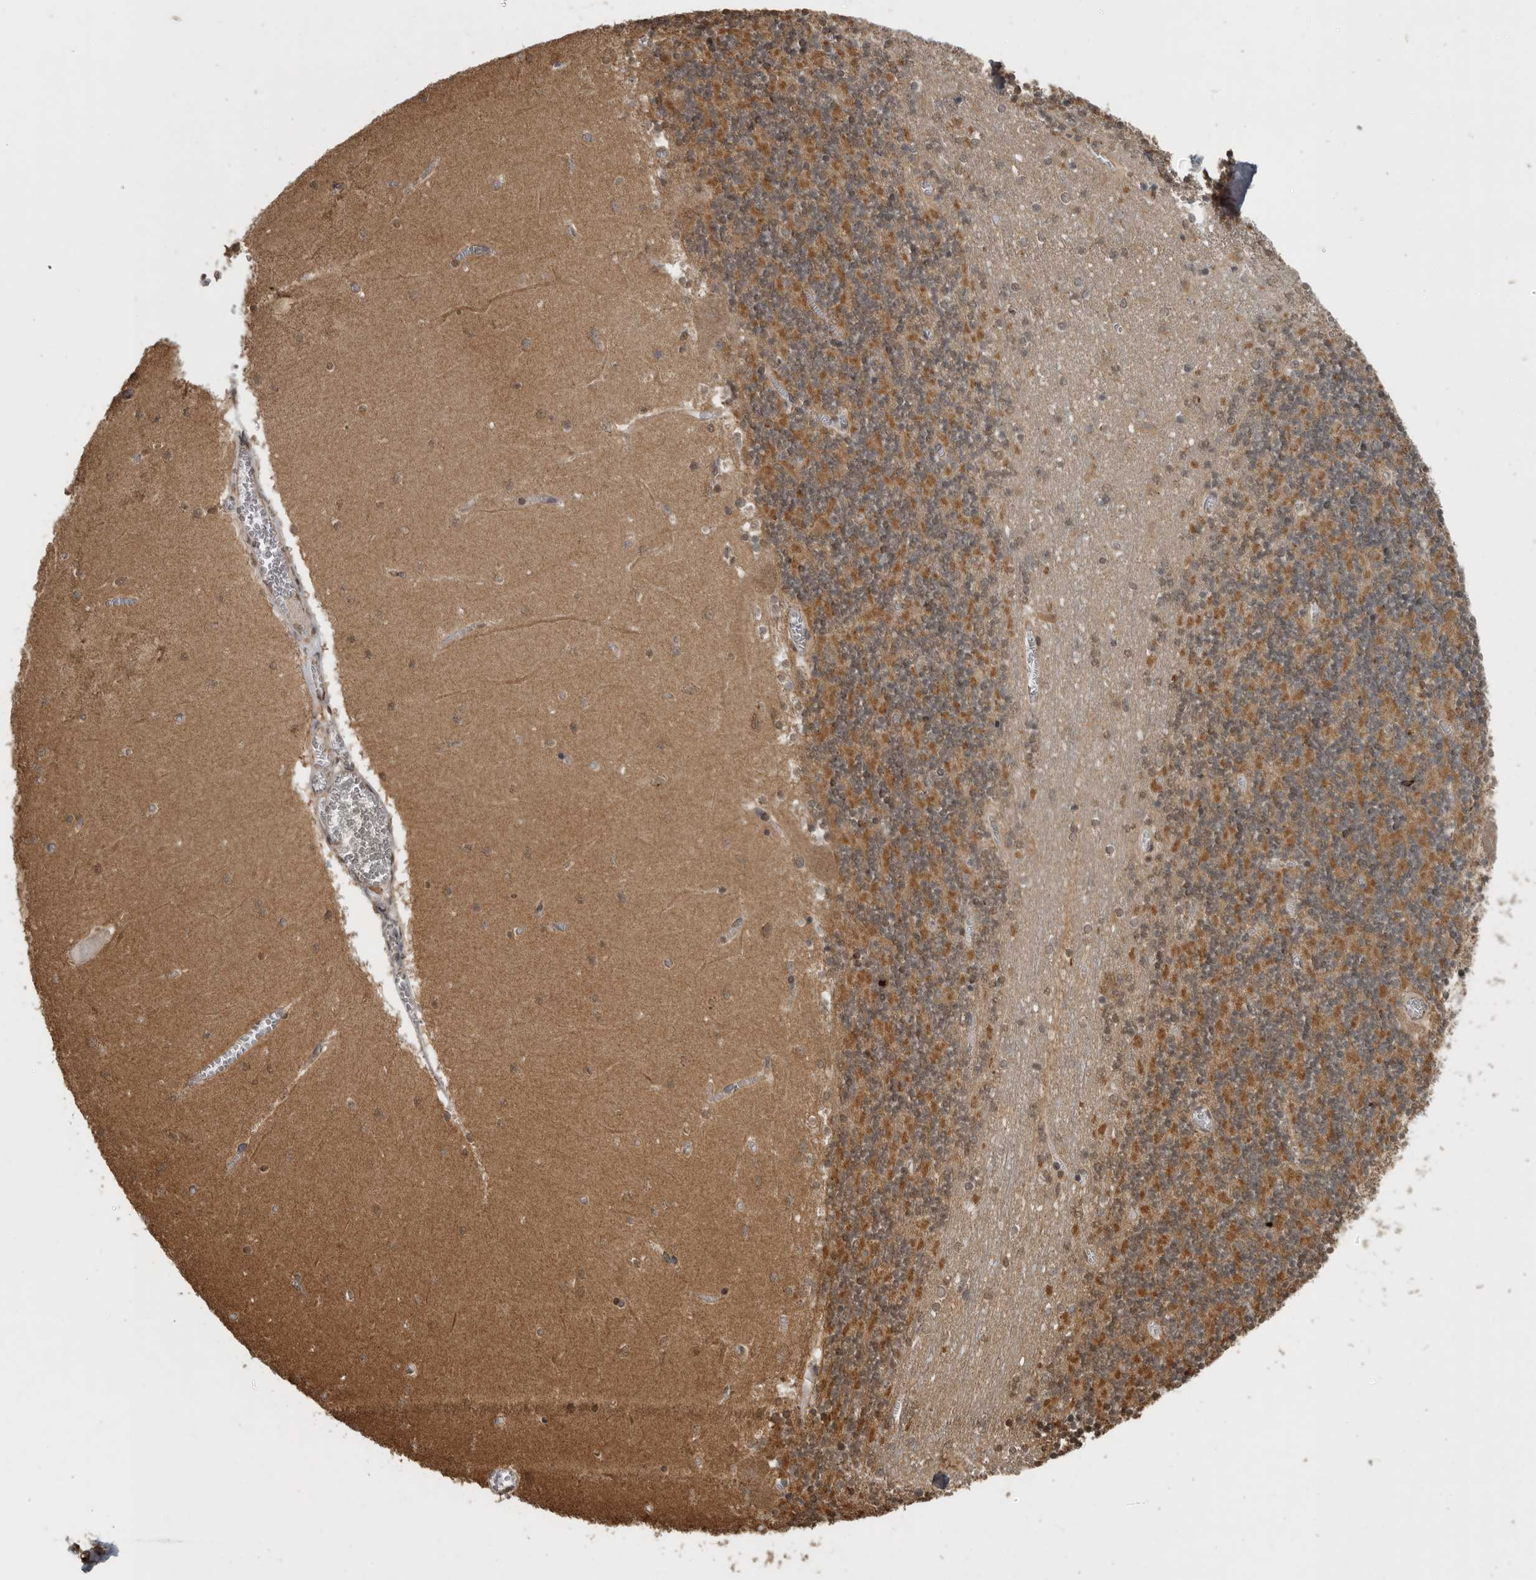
{"staining": {"intensity": "moderate", "quantity": ">75%", "location": "cytoplasmic/membranous"}, "tissue": "cerebellum", "cell_type": "Cells in granular layer", "image_type": "normal", "snomed": [{"axis": "morphology", "description": "Normal tissue, NOS"}, {"axis": "topography", "description": "Cerebellum"}], "caption": "A high-resolution image shows IHC staining of unremarkable cerebellum, which shows moderate cytoplasmic/membranous expression in about >75% of cells in granular layer. The staining was performed using DAB, with brown indicating positive protein expression. Nuclei are stained blue with hematoxylin.", "gene": "AFAP1", "patient": {"sex": "female", "age": 28}}